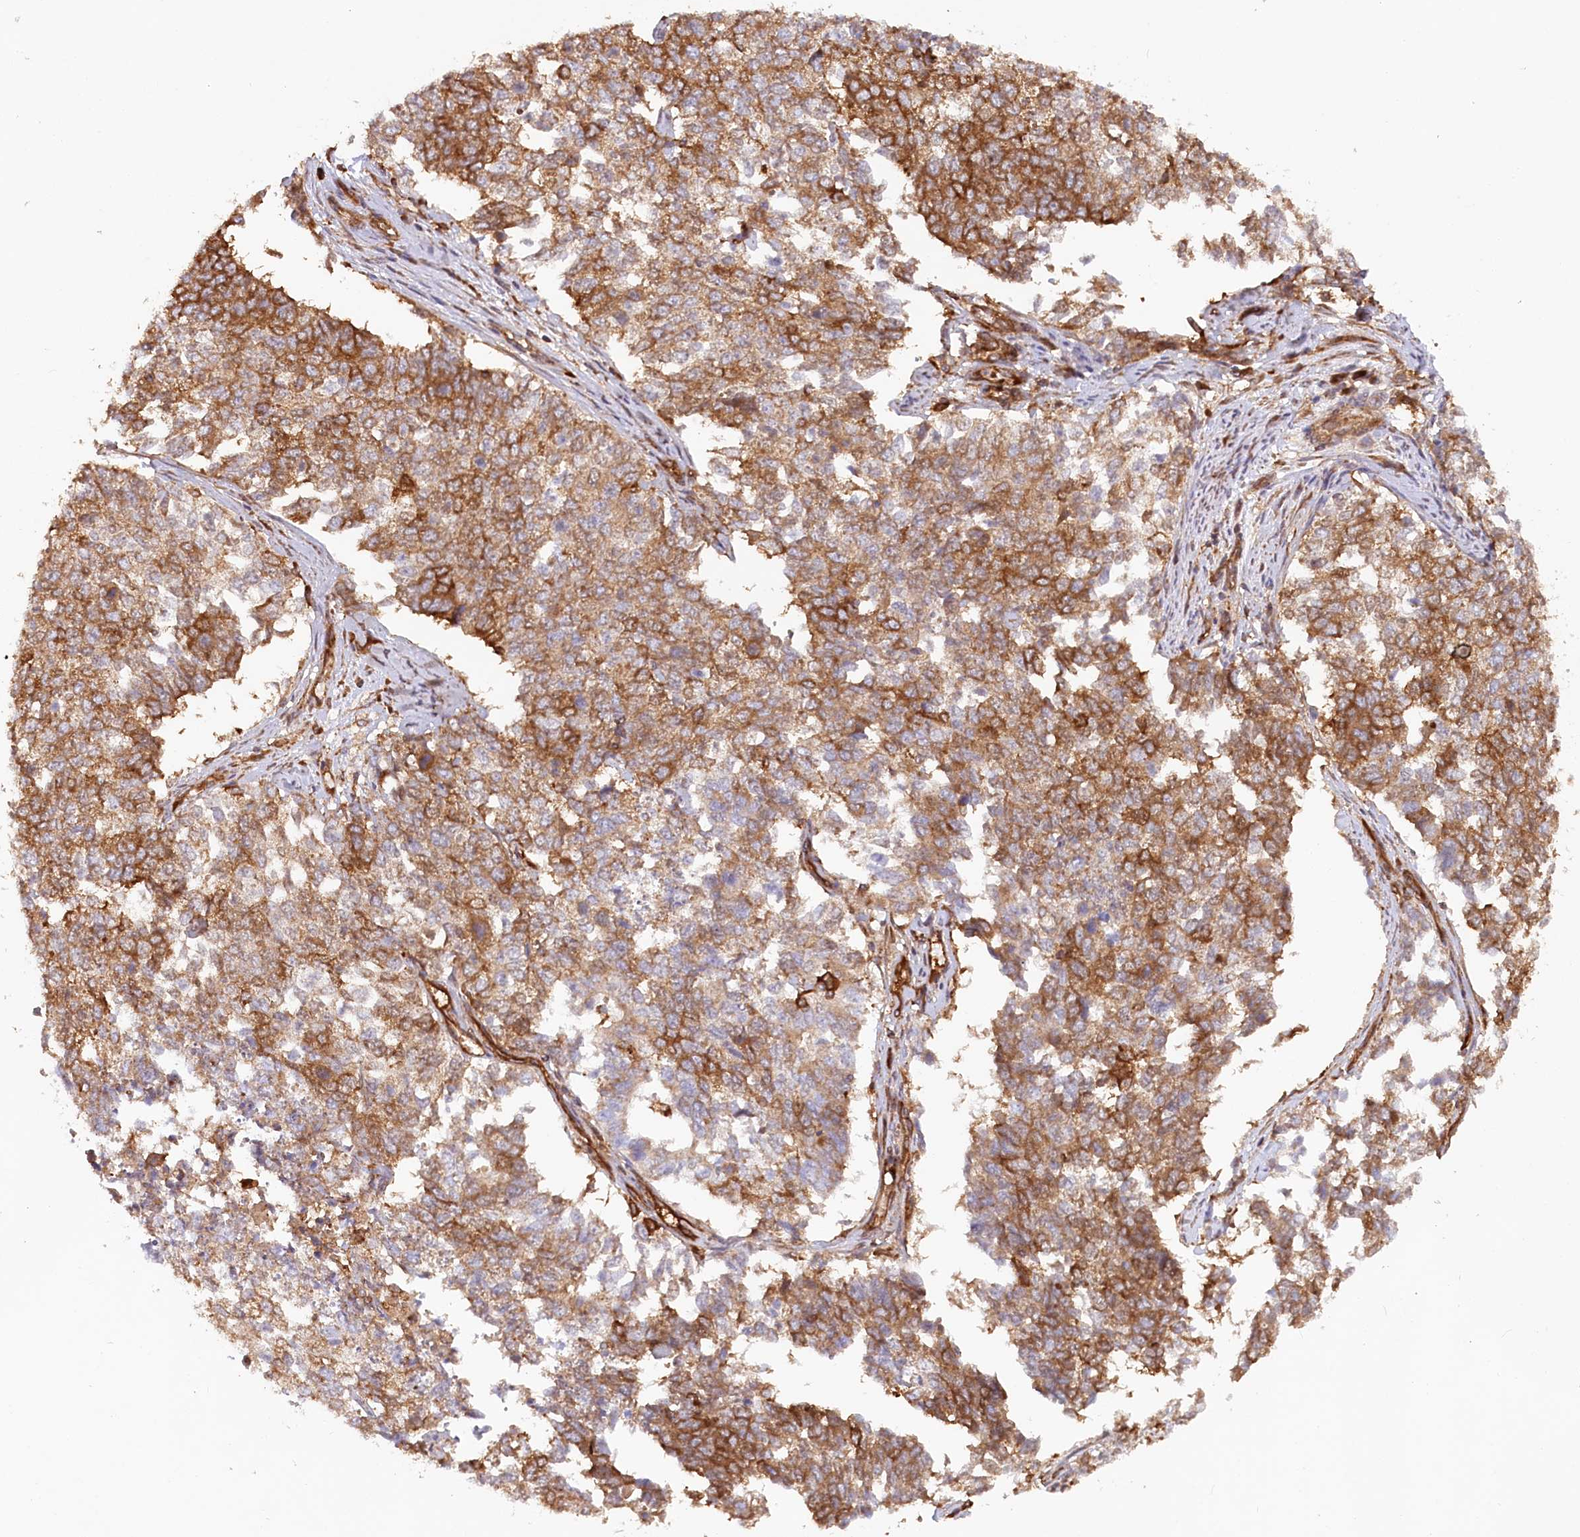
{"staining": {"intensity": "moderate", "quantity": ">75%", "location": "cytoplasmic/membranous"}, "tissue": "cervical cancer", "cell_type": "Tumor cells", "image_type": "cancer", "snomed": [{"axis": "morphology", "description": "Squamous cell carcinoma, NOS"}, {"axis": "topography", "description": "Cervix"}], "caption": "Immunohistochemical staining of human cervical cancer shows medium levels of moderate cytoplasmic/membranous staining in approximately >75% of tumor cells.", "gene": "PAIP2", "patient": {"sex": "female", "age": 63}}